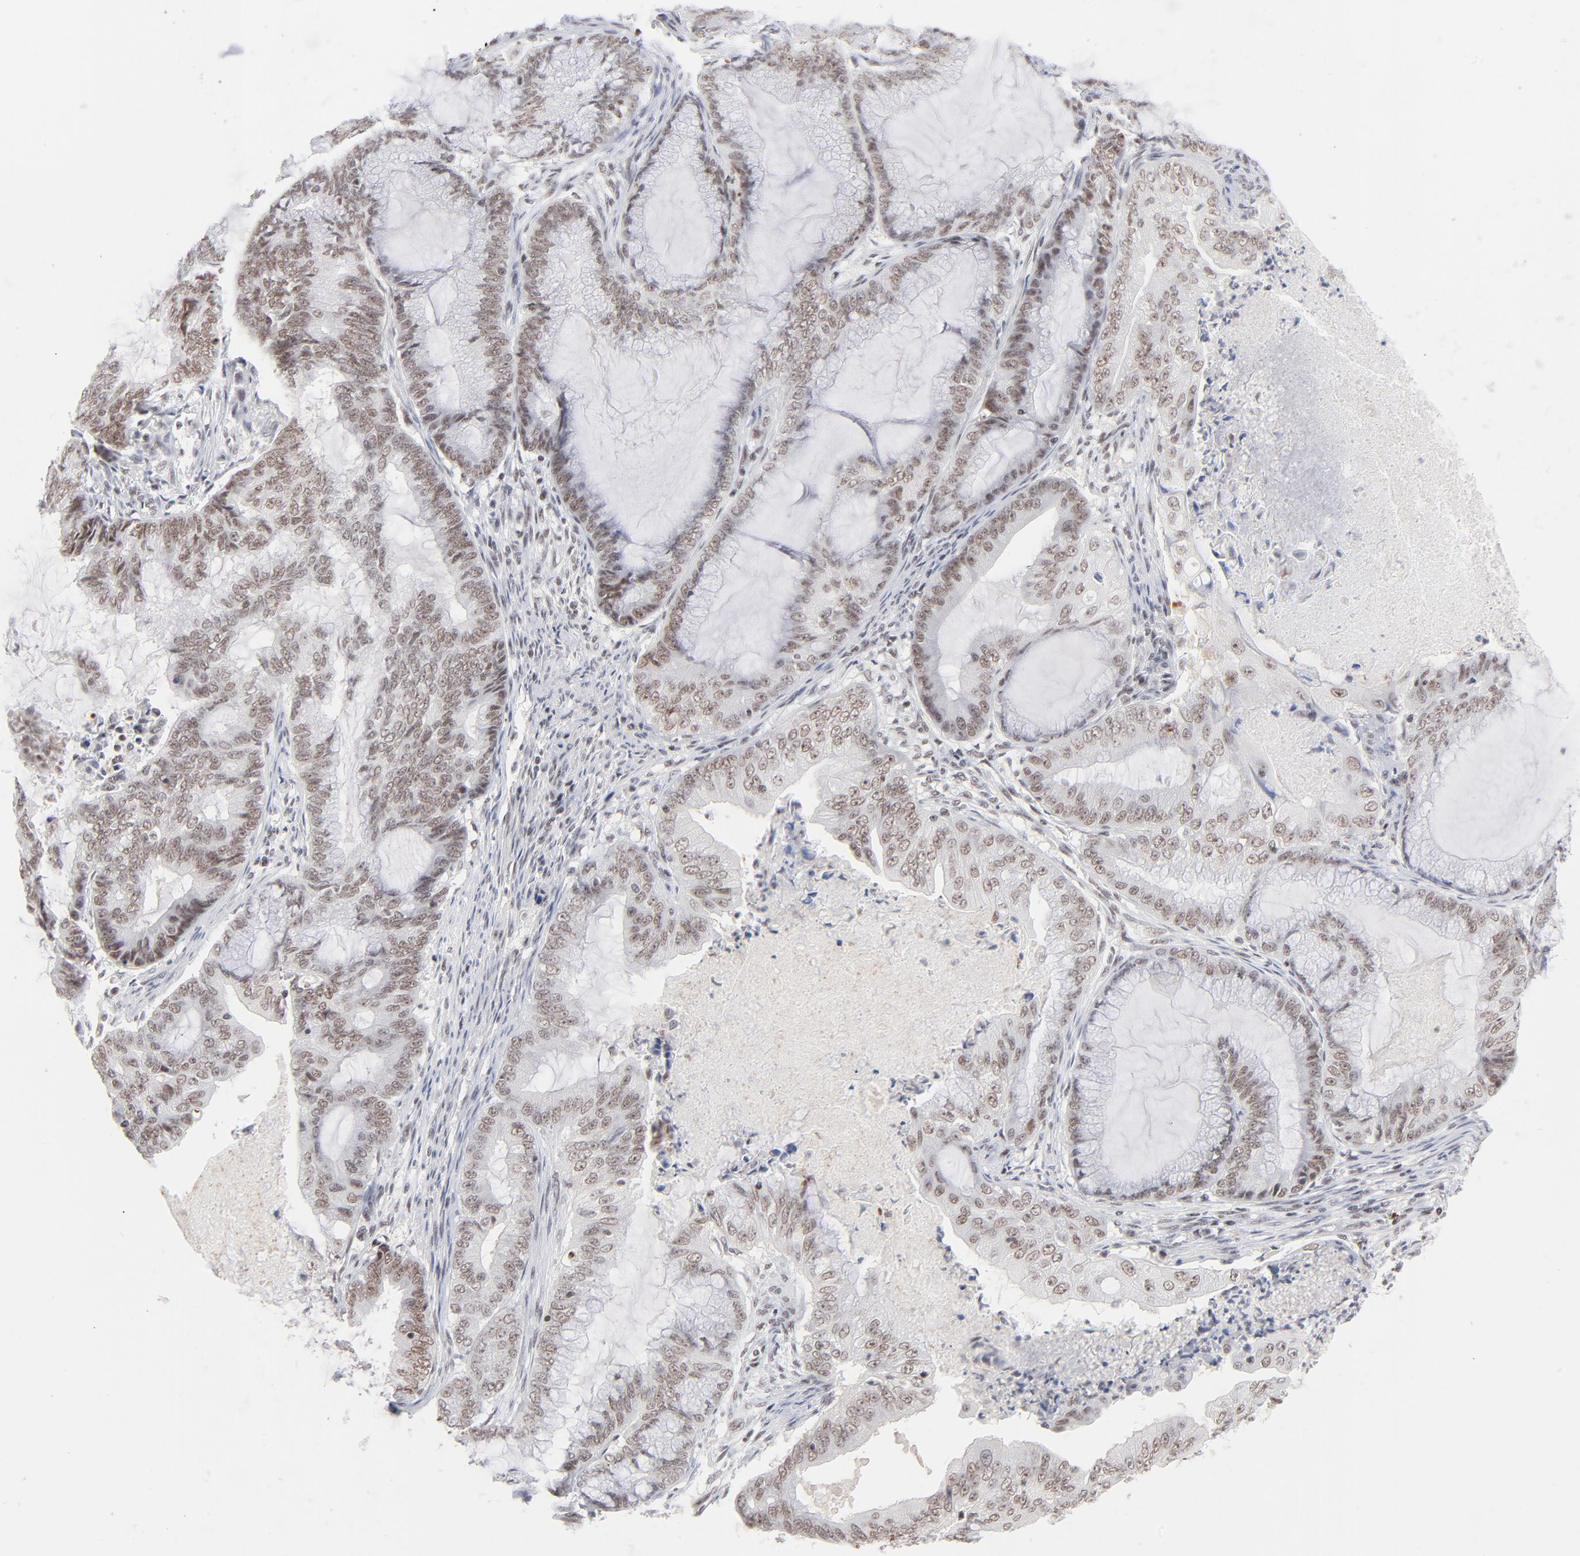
{"staining": {"intensity": "weak", "quantity": ">75%", "location": "nuclear"}, "tissue": "endometrial cancer", "cell_type": "Tumor cells", "image_type": "cancer", "snomed": [{"axis": "morphology", "description": "Adenocarcinoma, NOS"}, {"axis": "topography", "description": "Endometrium"}], "caption": "Weak nuclear protein positivity is appreciated in approximately >75% of tumor cells in endometrial adenocarcinoma.", "gene": "ZNF143", "patient": {"sex": "female", "age": 63}}